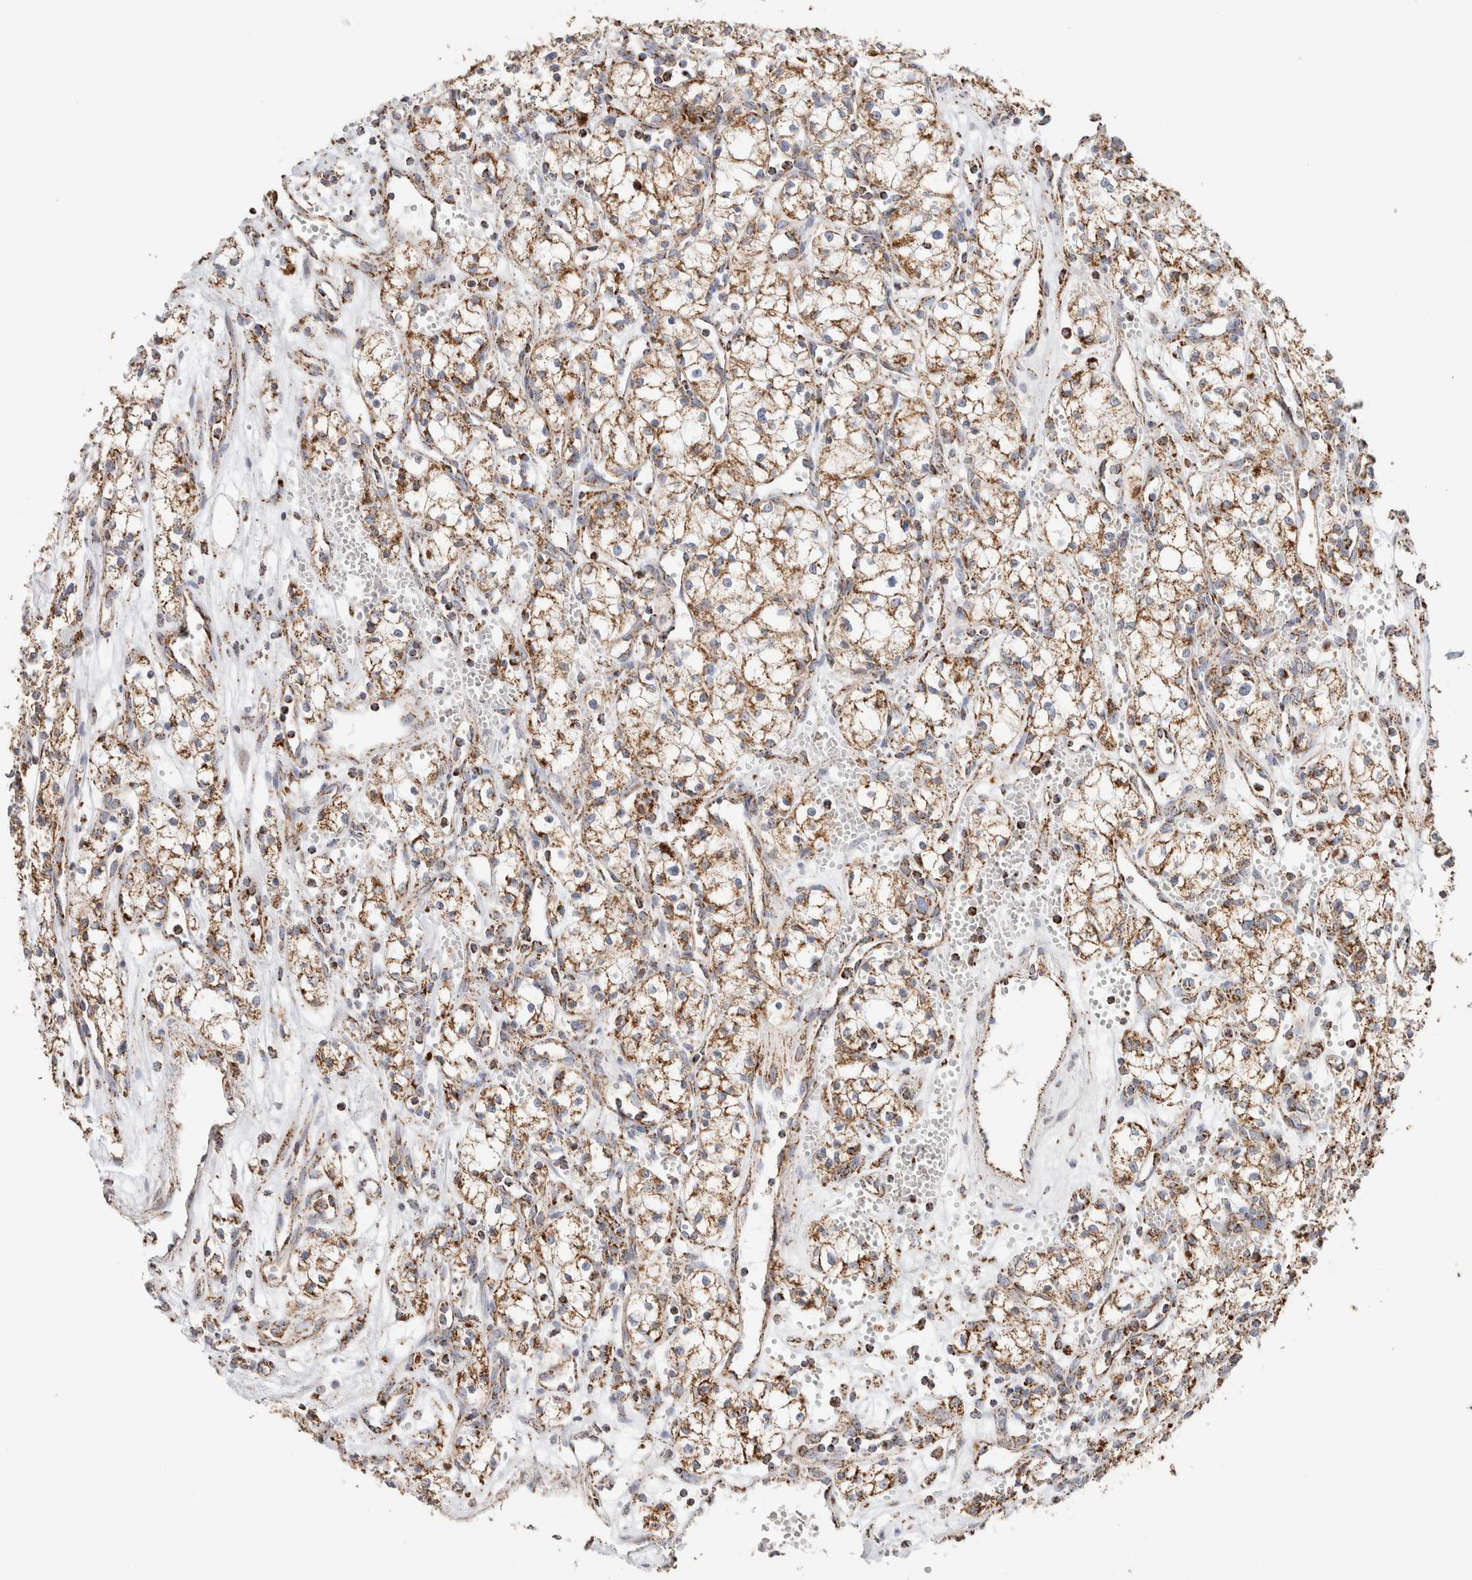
{"staining": {"intensity": "moderate", "quantity": ">75%", "location": "cytoplasmic/membranous"}, "tissue": "renal cancer", "cell_type": "Tumor cells", "image_type": "cancer", "snomed": [{"axis": "morphology", "description": "Adenocarcinoma, NOS"}, {"axis": "topography", "description": "Kidney"}], "caption": "Renal cancer stained with immunohistochemistry (IHC) displays moderate cytoplasmic/membranous staining in about >75% of tumor cells.", "gene": "C1QBP", "patient": {"sex": "male", "age": 59}}